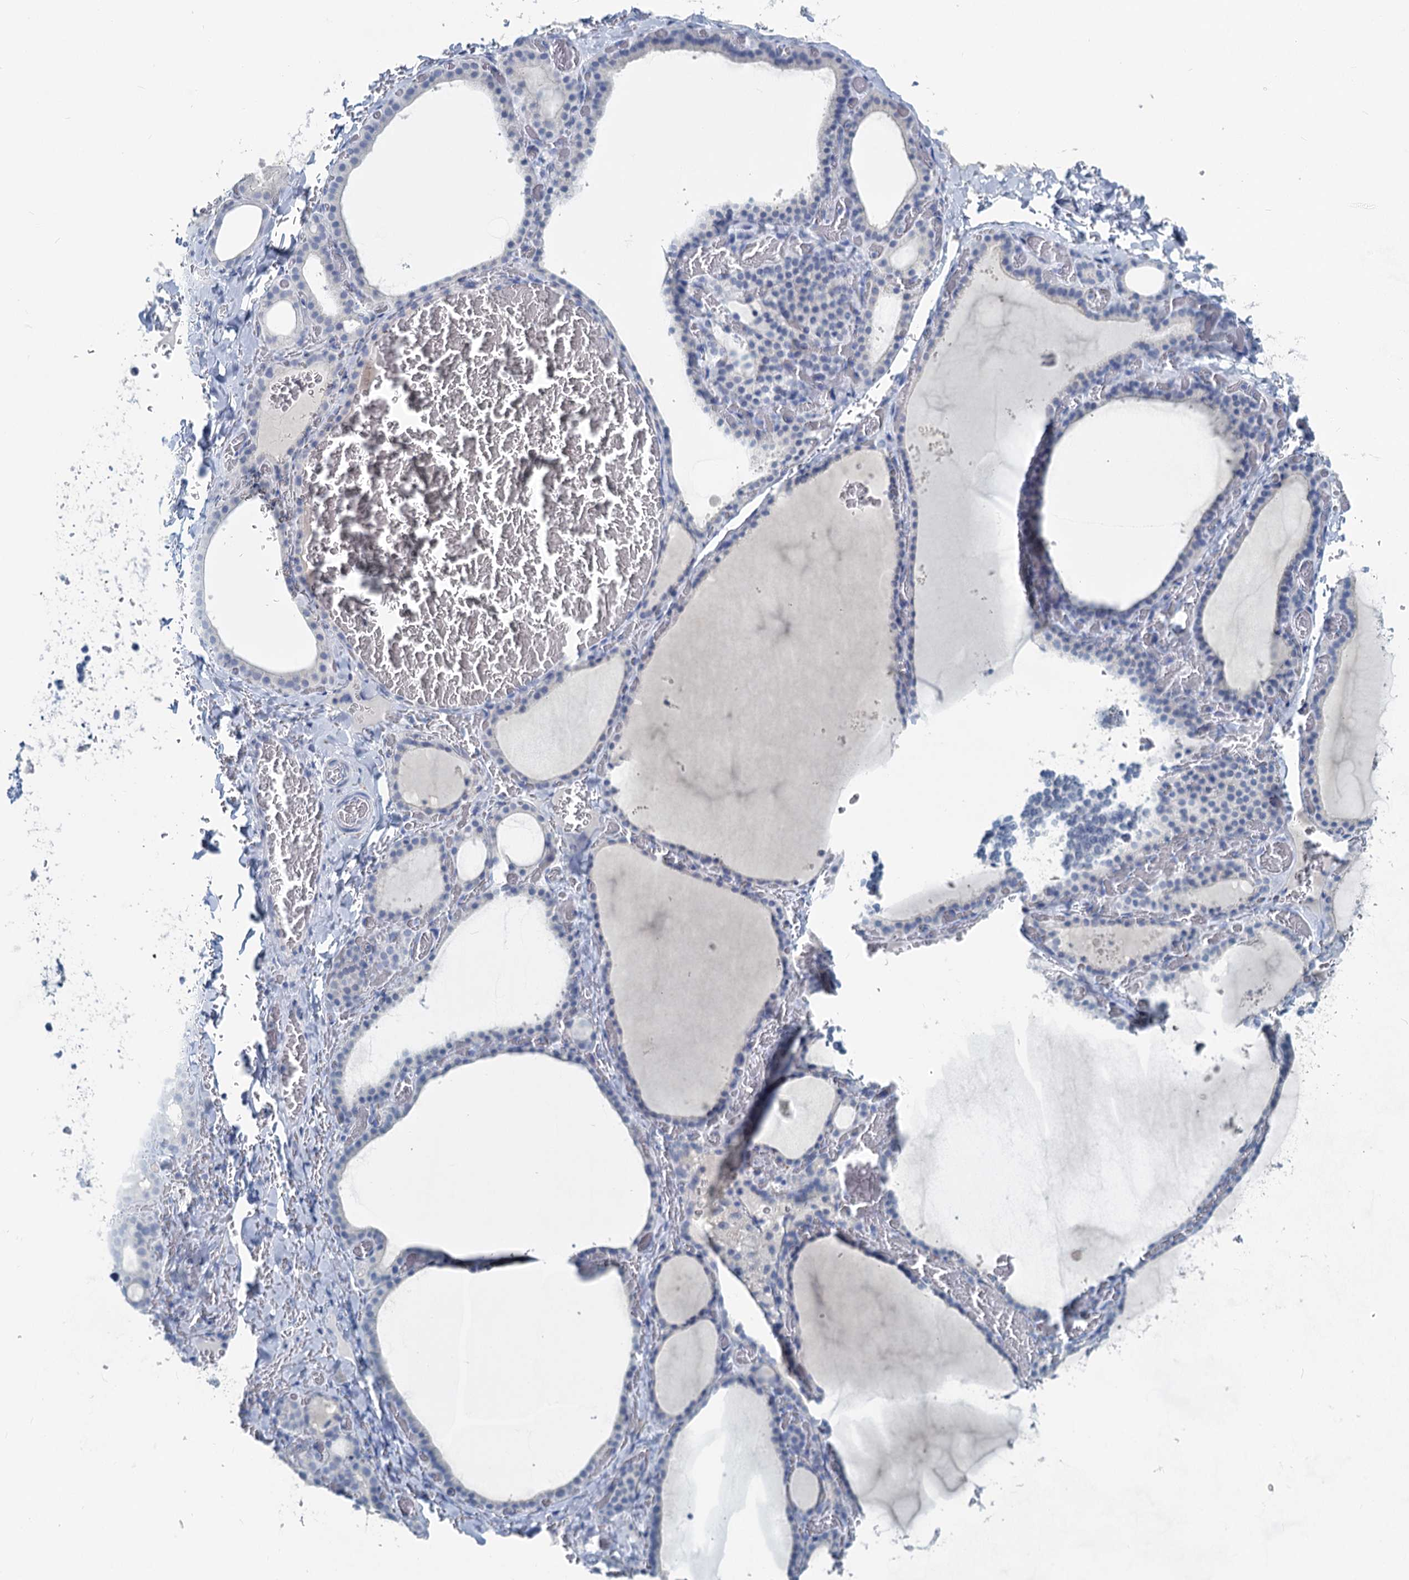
{"staining": {"intensity": "negative", "quantity": "none", "location": "none"}, "tissue": "thyroid gland", "cell_type": "Glandular cells", "image_type": "normal", "snomed": [{"axis": "morphology", "description": "Normal tissue, NOS"}, {"axis": "topography", "description": "Thyroid gland"}], "caption": "The histopathology image demonstrates no staining of glandular cells in unremarkable thyroid gland. (Immunohistochemistry, brightfield microscopy, high magnification).", "gene": "CHGA", "patient": {"sex": "female", "age": 39}}